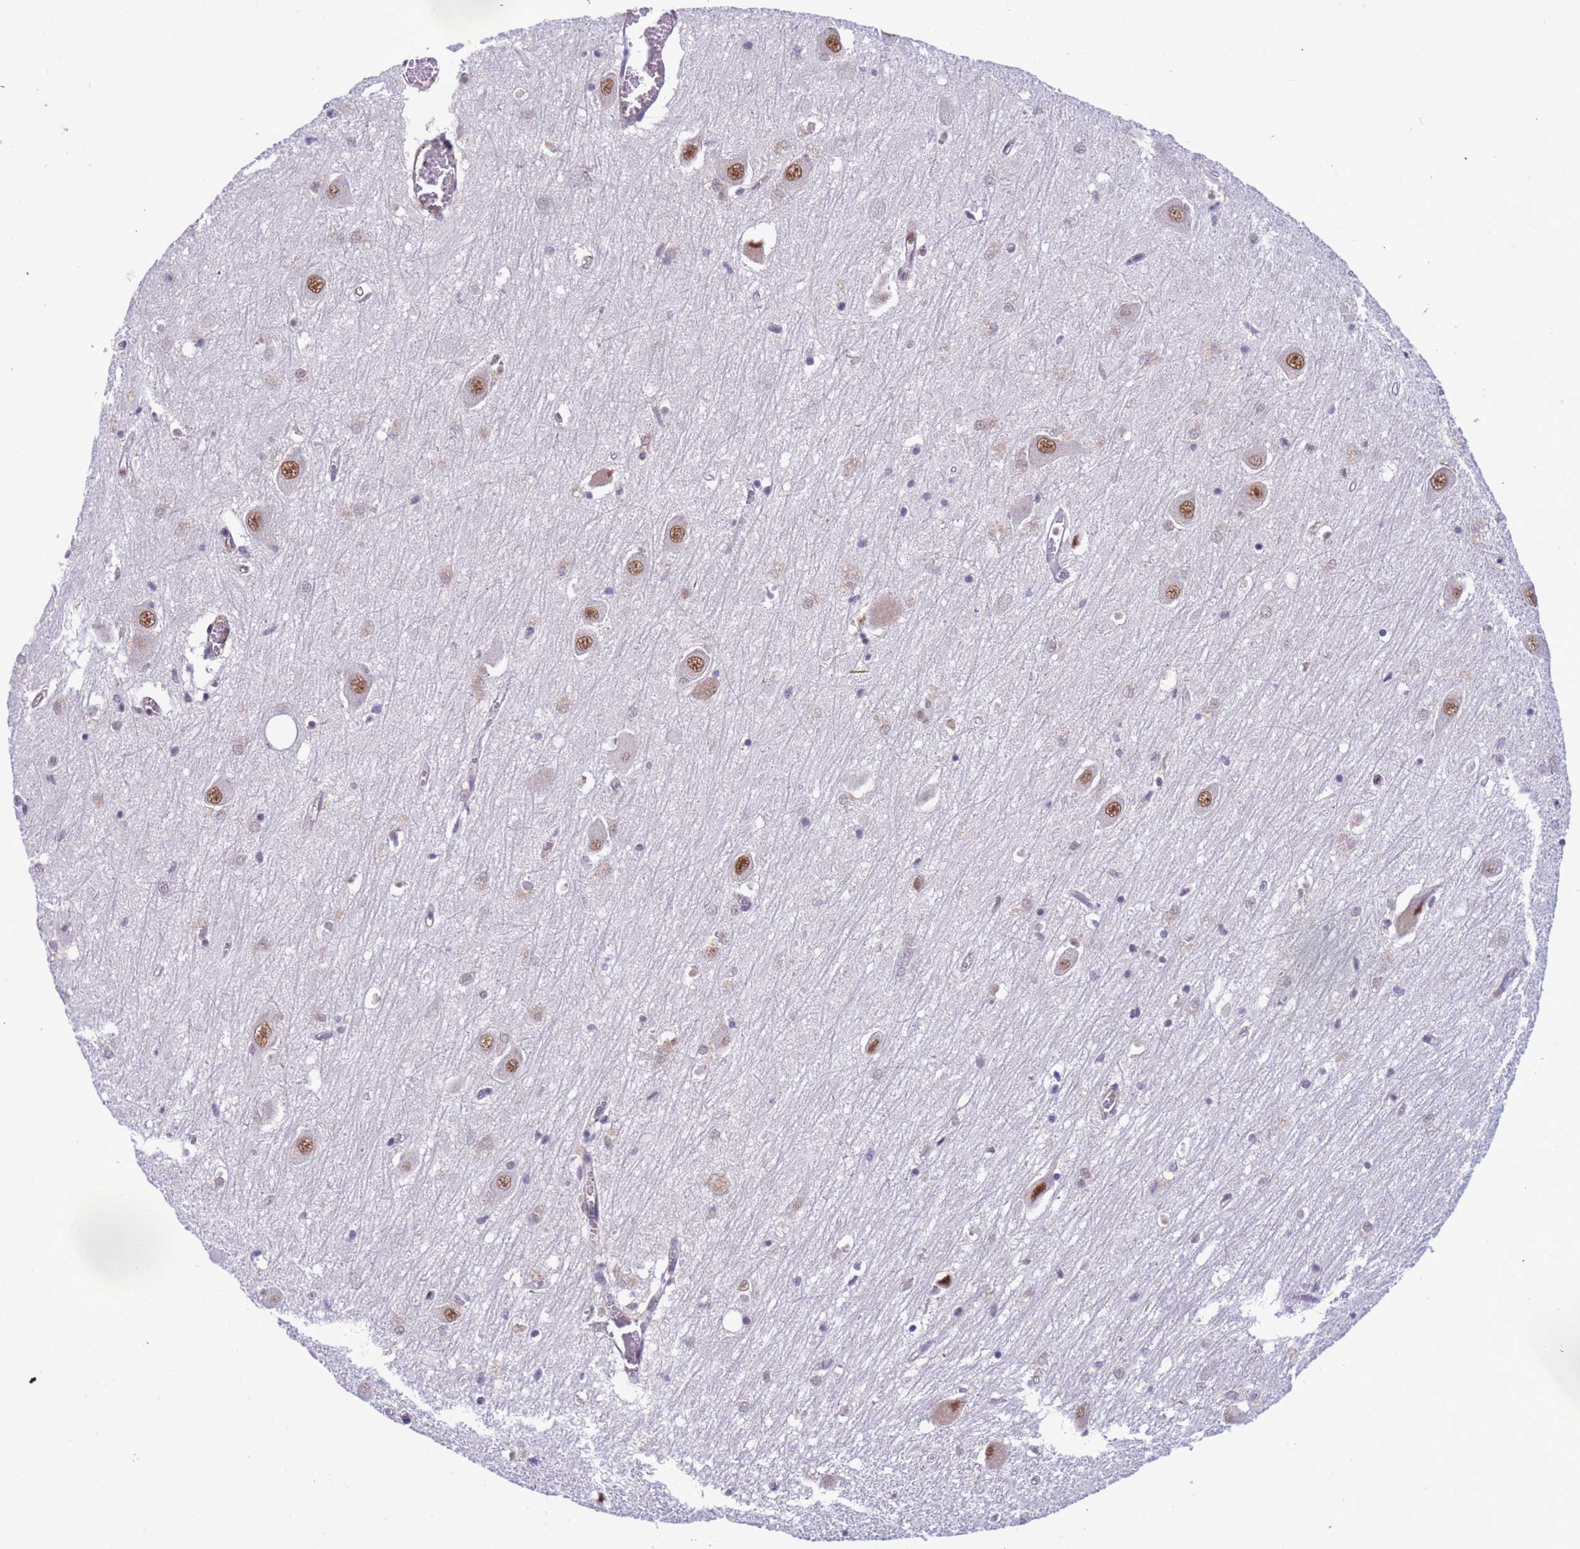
{"staining": {"intensity": "moderate", "quantity": "<25%", "location": "nuclear"}, "tissue": "hippocampus", "cell_type": "Glial cells", "image_type": "normal", "snomed": [{"axis": "morphology", "description": "Normal tissue, NOS"}, {"axis": "topography", "description": "Hippocampus"}], "caption": "IHC image of normal hippocampus stained for a protein (brown), which exhibits low levels of moderate nuclear expression in approximately <25% of glial cells.", "gene": "SRRT", "patient": {"sex": "male", "age": 70}}